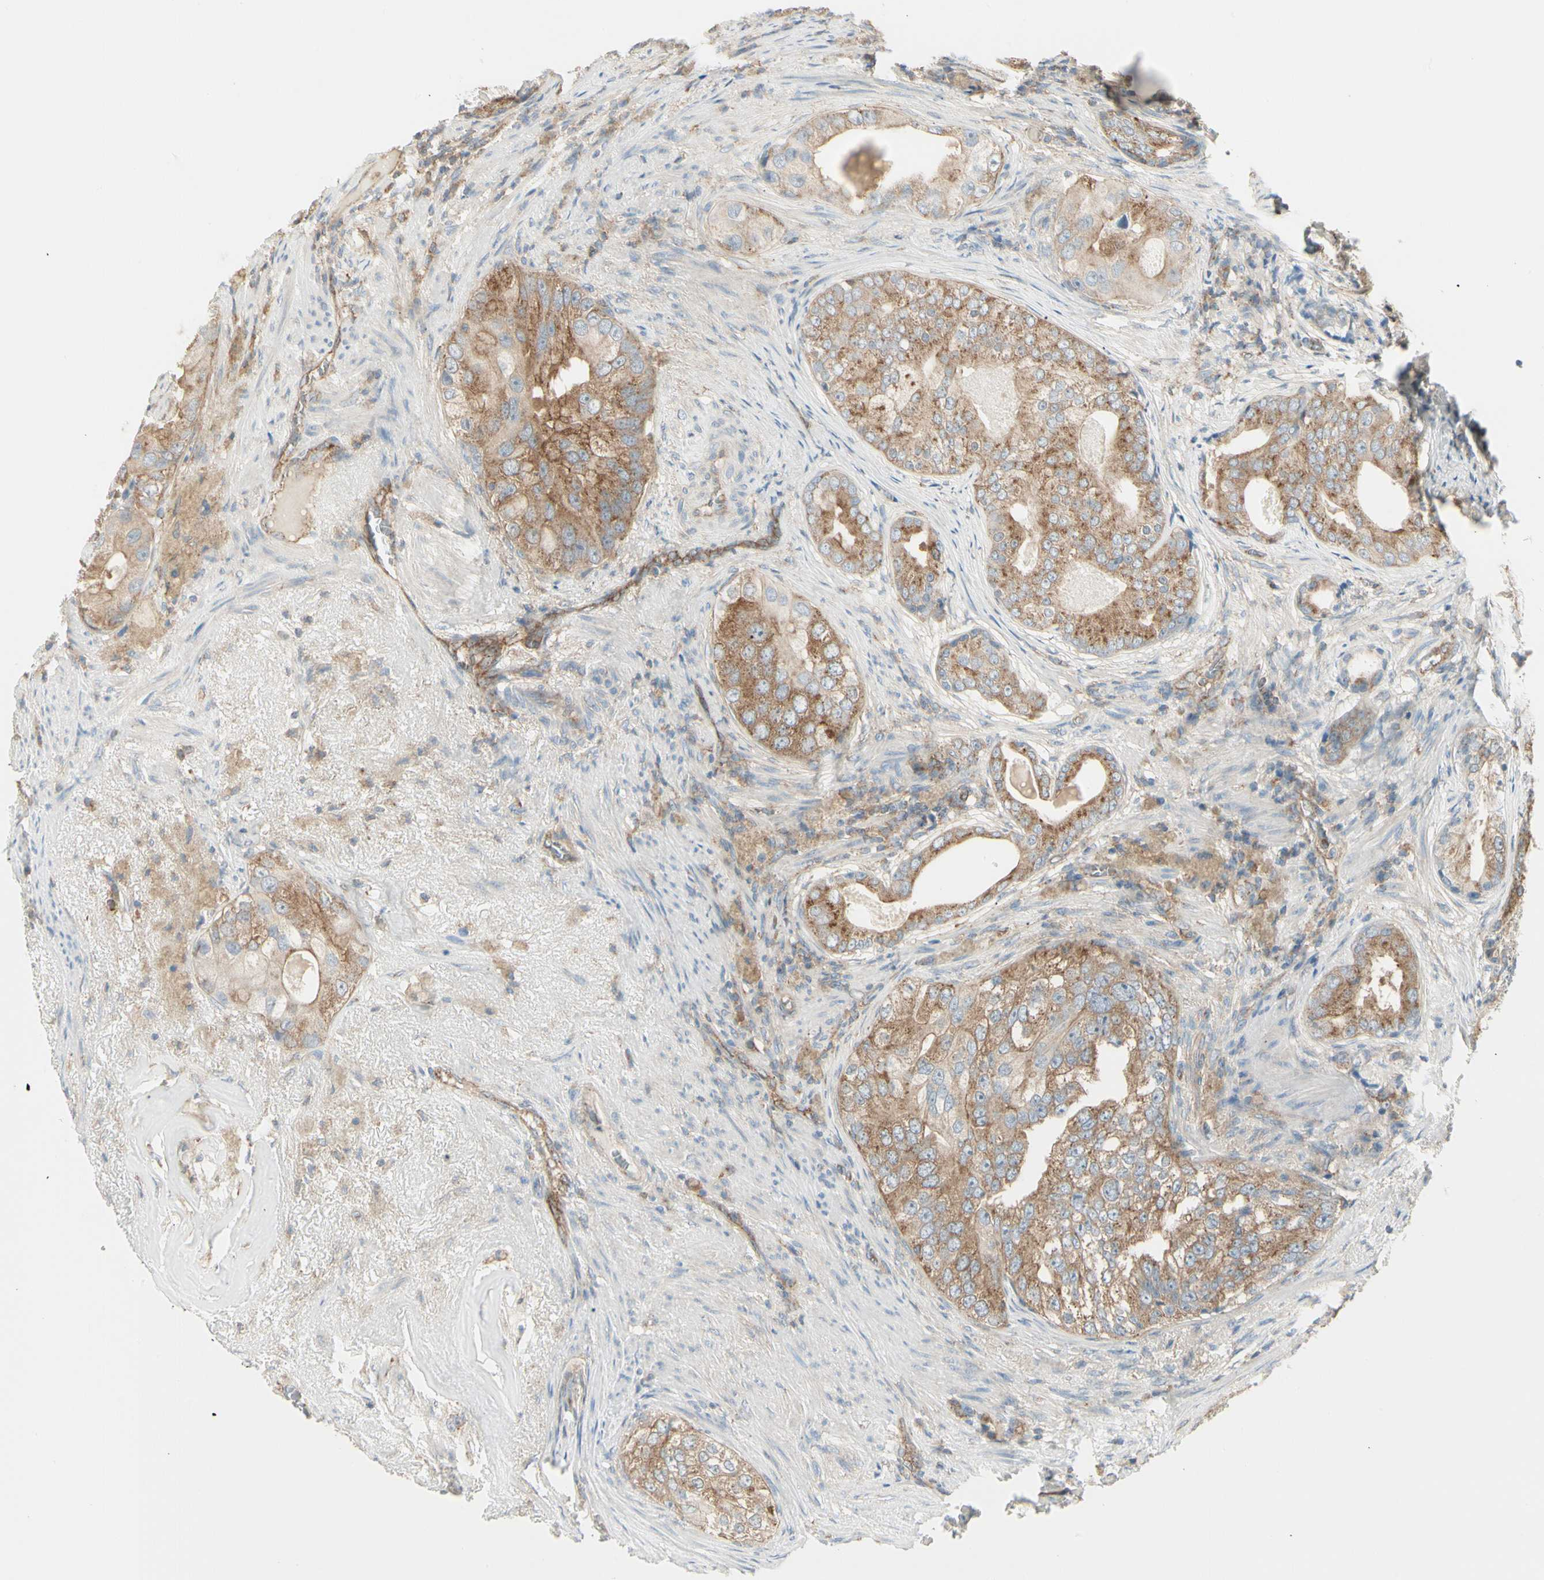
{"staining": {"intensity": "moderate", "quantity": ">75%", "location": "cytoplasmic/membranous"}, "tissue": "prostate cancer", "cell_type": "Tumor cells", "image_type": "cancer", "snomed": [{"axis": "morphology", "description": "Adenocarcinoma, High grade"}, {"axis": "topography", "description": "Prostate"}], "caption": "Moderate cytoplasmic/membranous staining is identified in approximately >75% of tumor cells in prostate cancer.", "gene": "AGFG1", "patient": {"sex": "male", "age": 66}}